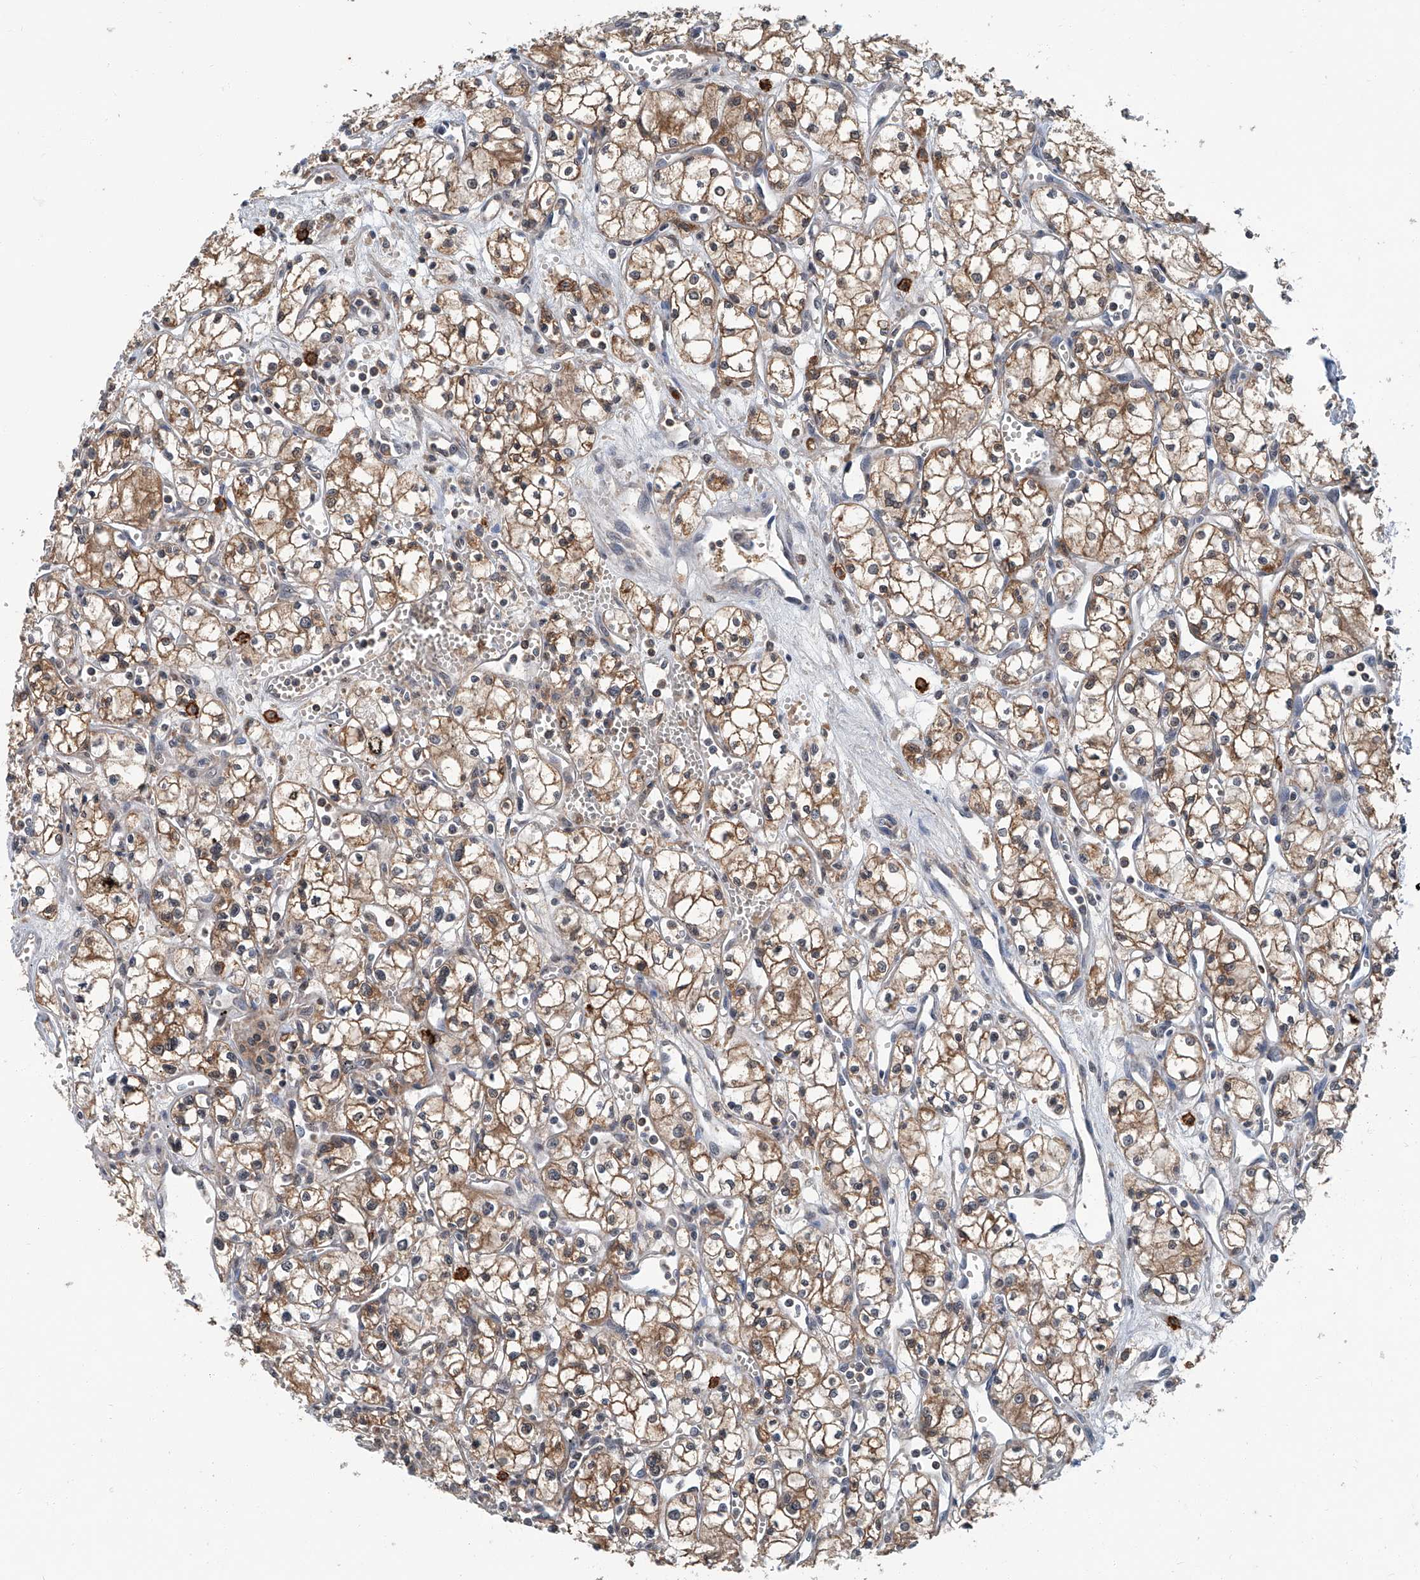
{"staining": {"intensity": "moderate", "quantity": ">75%", "location": "cytoplasmic/membranous"}, "tissue": "renal cancer", "cell_type": "Tumor cells", "image_type": "cancer", "snomed": [{"axis": "morphology", "description": "Adenocarcinoma, NOS"}, {"axis": "topography", "description": "Kidney"}], "caption": "A brown stain labels moderate cytoplasmic/membranous staining of a protein in renal cancer (adenocarcinoma) tumor cells.", "gene": "CLK1", "patient": {"sex": "male", "age": 59}}